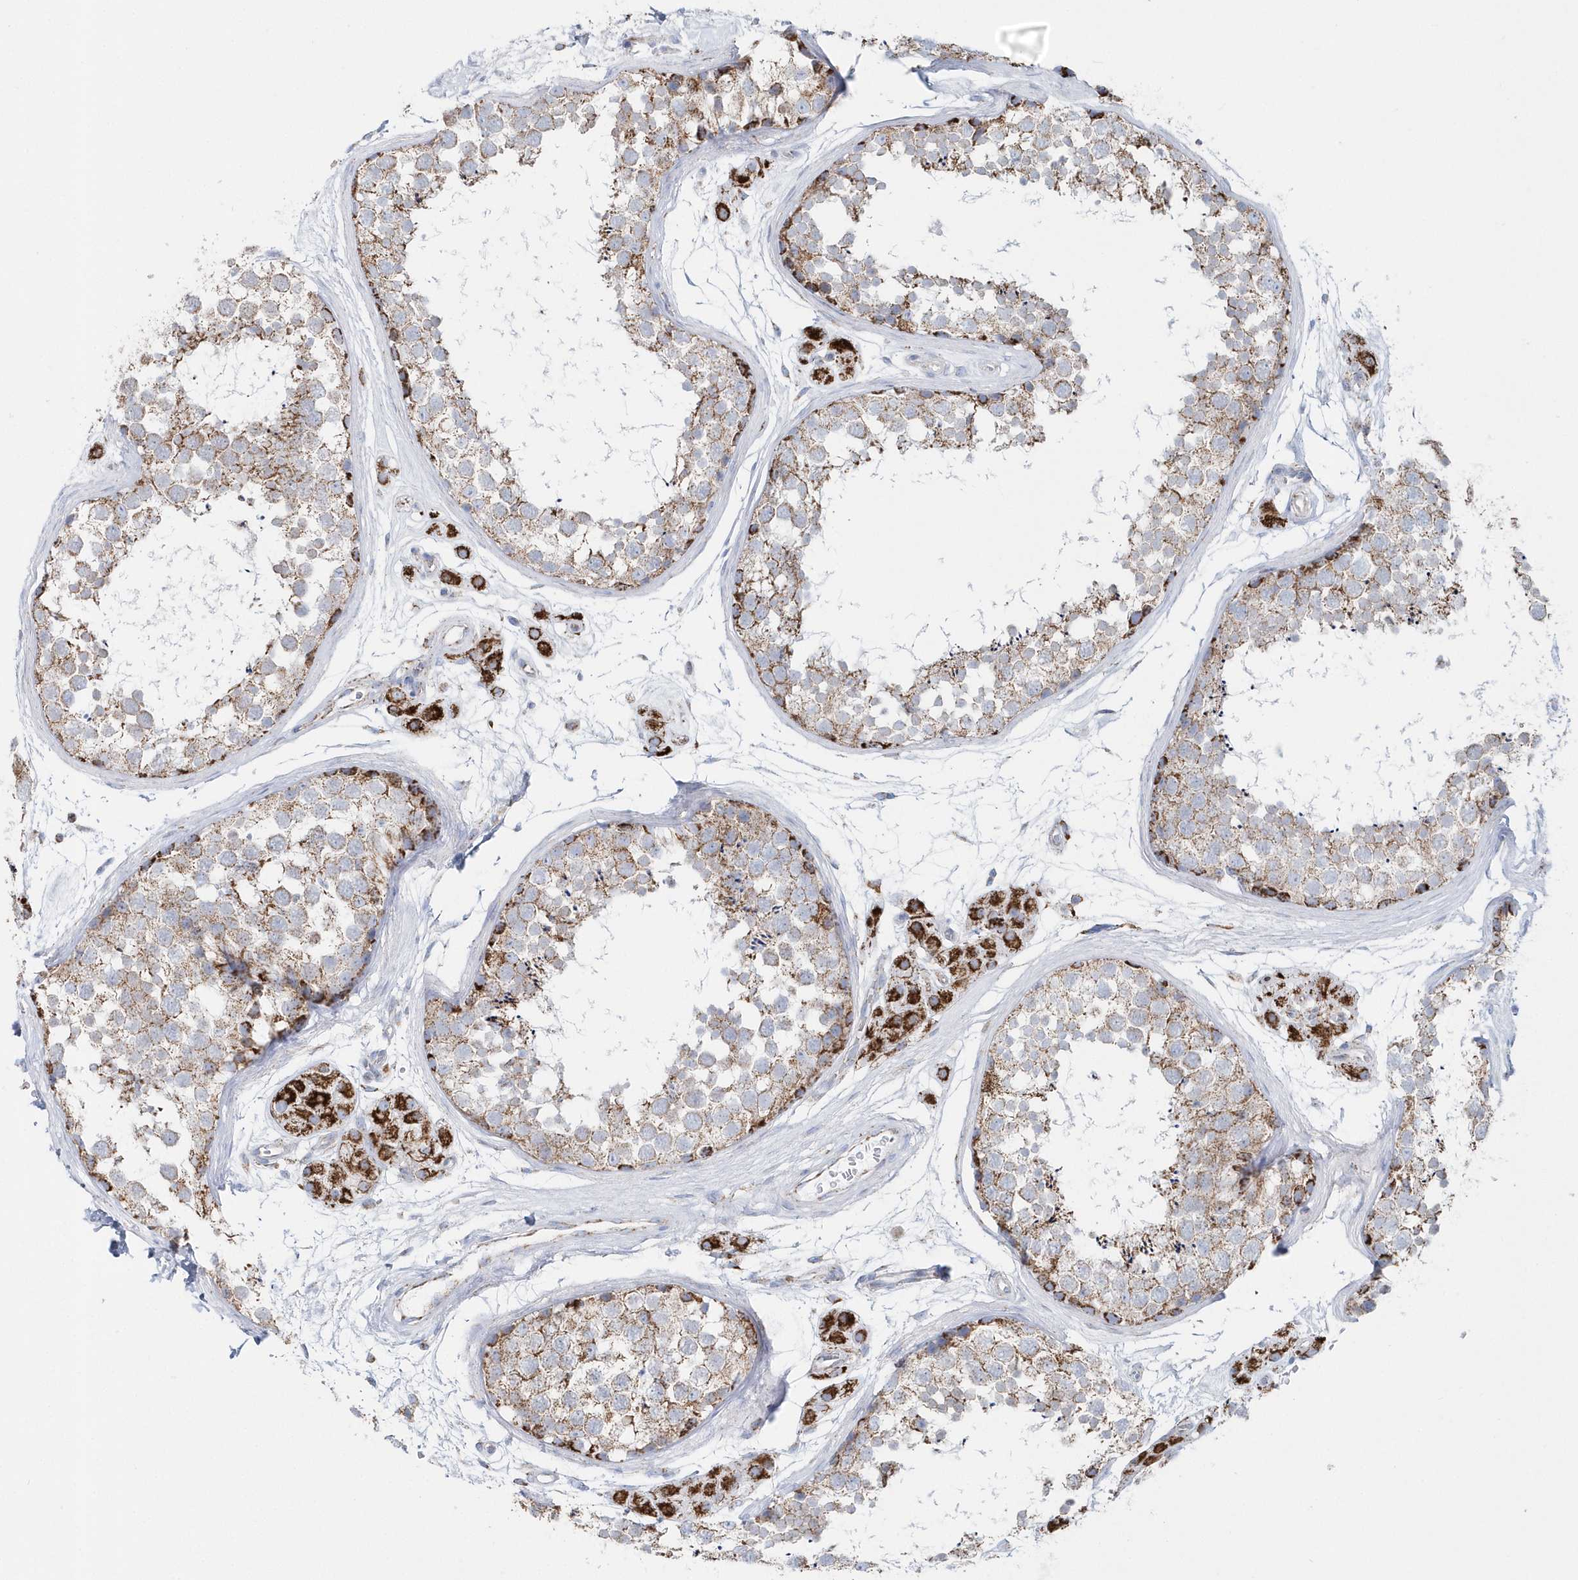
{"staining": {"intensity": "strong", "quantity": "25%-75%", "location": "cytoplasmic/membranous"}, "tissue": "testis", "cell_type": "Cells in seminiferous ducts", "image_type": "normal", "snomed": [{"axis": "morphology", "description": "Normal tissue, NOS"}, {"axis": "topography", "description": "Testis"}], "caption": "Testis stained with DAB IHC displays high levels of strong cytoplasmic/membranous positivity in about 25%-75% of cells in seminiferous ducts. Ihc stains the protein in brown and the nuclei are stained blue.", "gene": "TMCO6", "patient": {"sex": "male", "age": 56}}